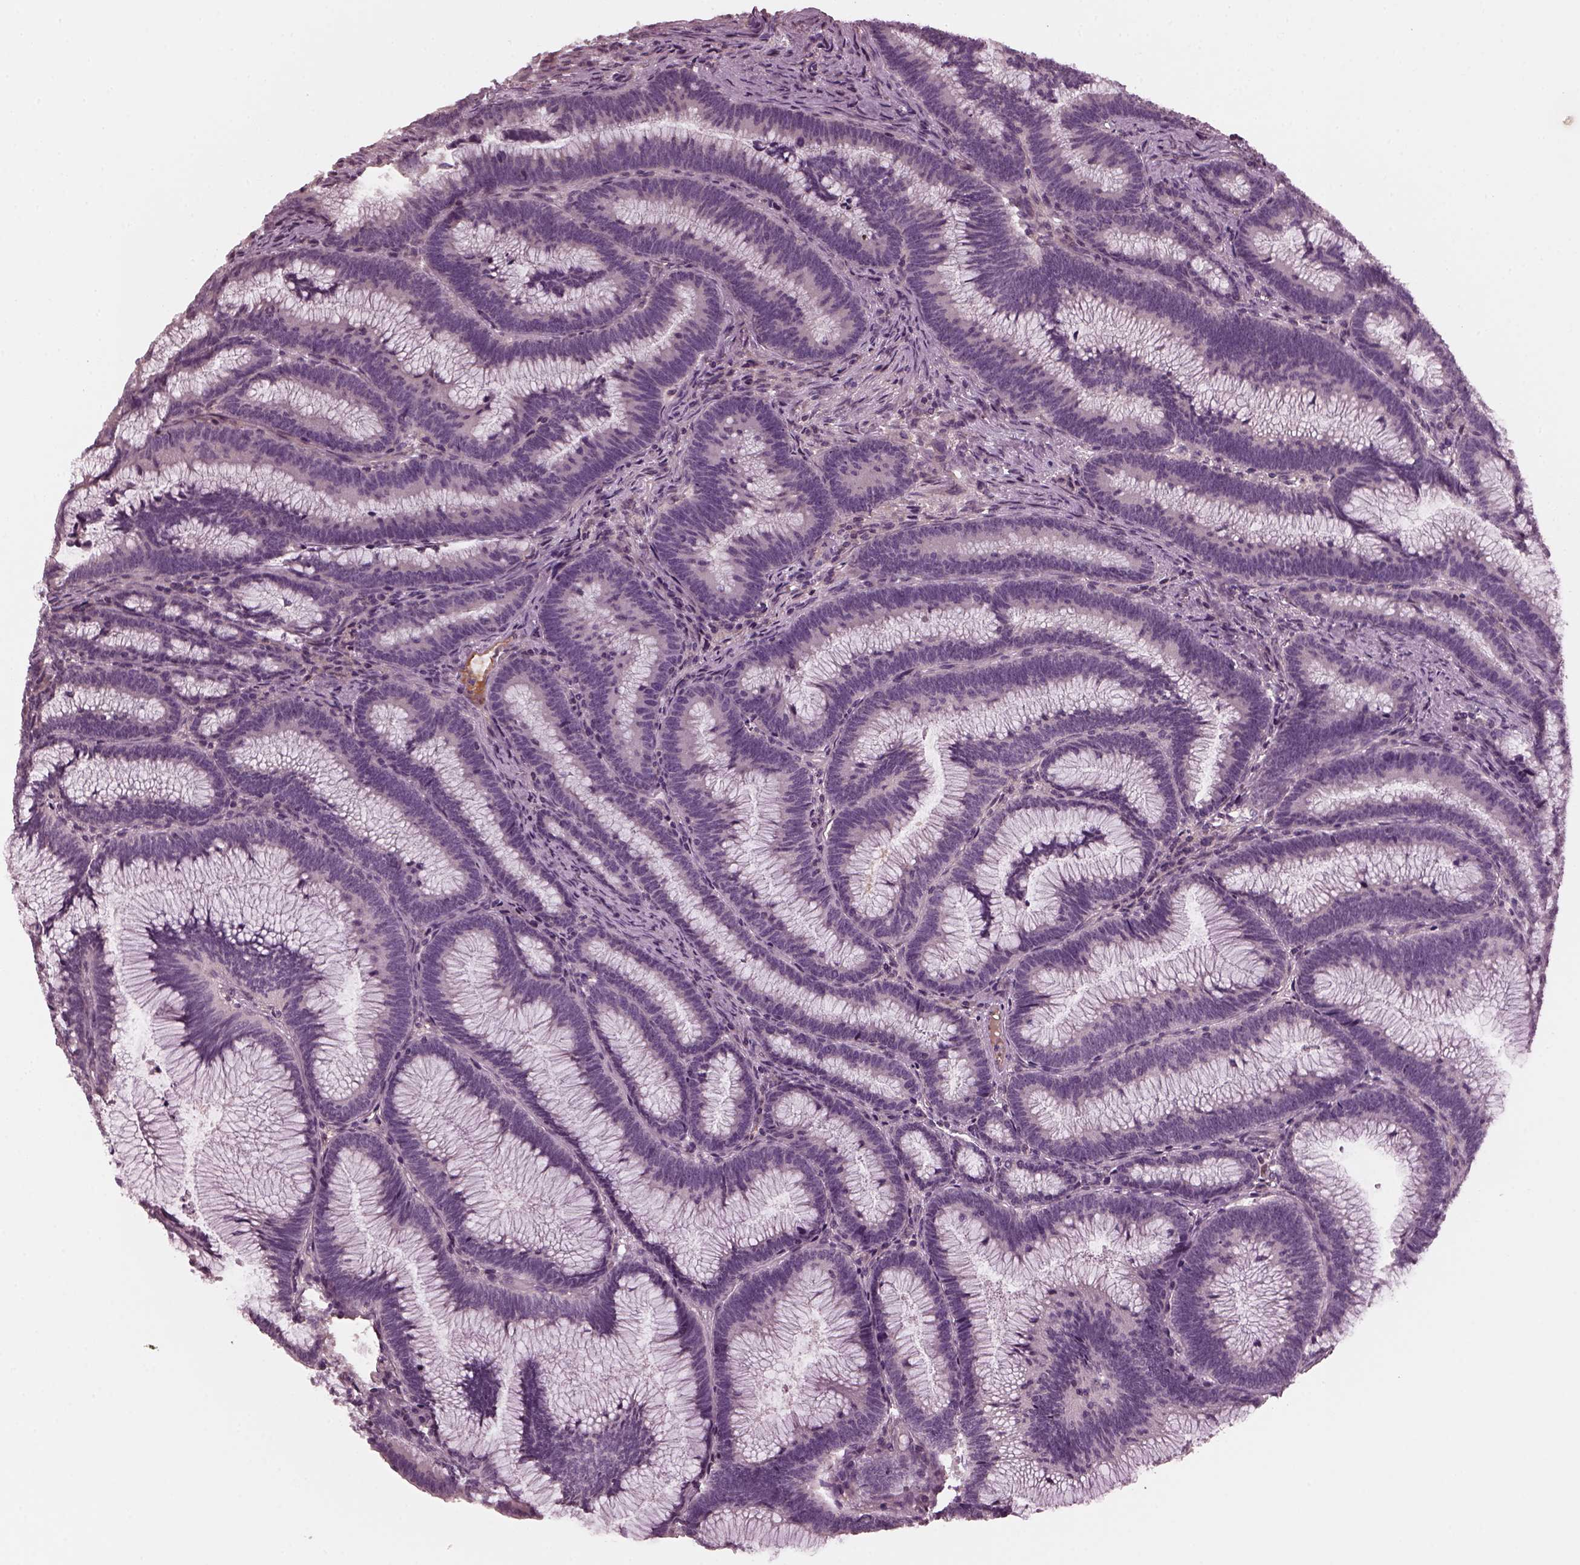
{"staining": {"intensity": "negative", "quantity": "none", "location": "none"}, "tissue": "colorectal cancer", "cell_type": "Tumor cells", "image_type": "cancer", "snomed": [{"axis": "morphology", "description": "Adenocarcinoma, NOS"}, {"axis": "topography", "description": "Colon"}], "caption": "A high-resolution micrograph shows immunohistochemistry (IHC) staining of colorectal cancer (adenocarcinoma), which reveals no significant staining in tumor cells.", "gene": "PORCN", "patient": {"sex": "female", "age": 78}}